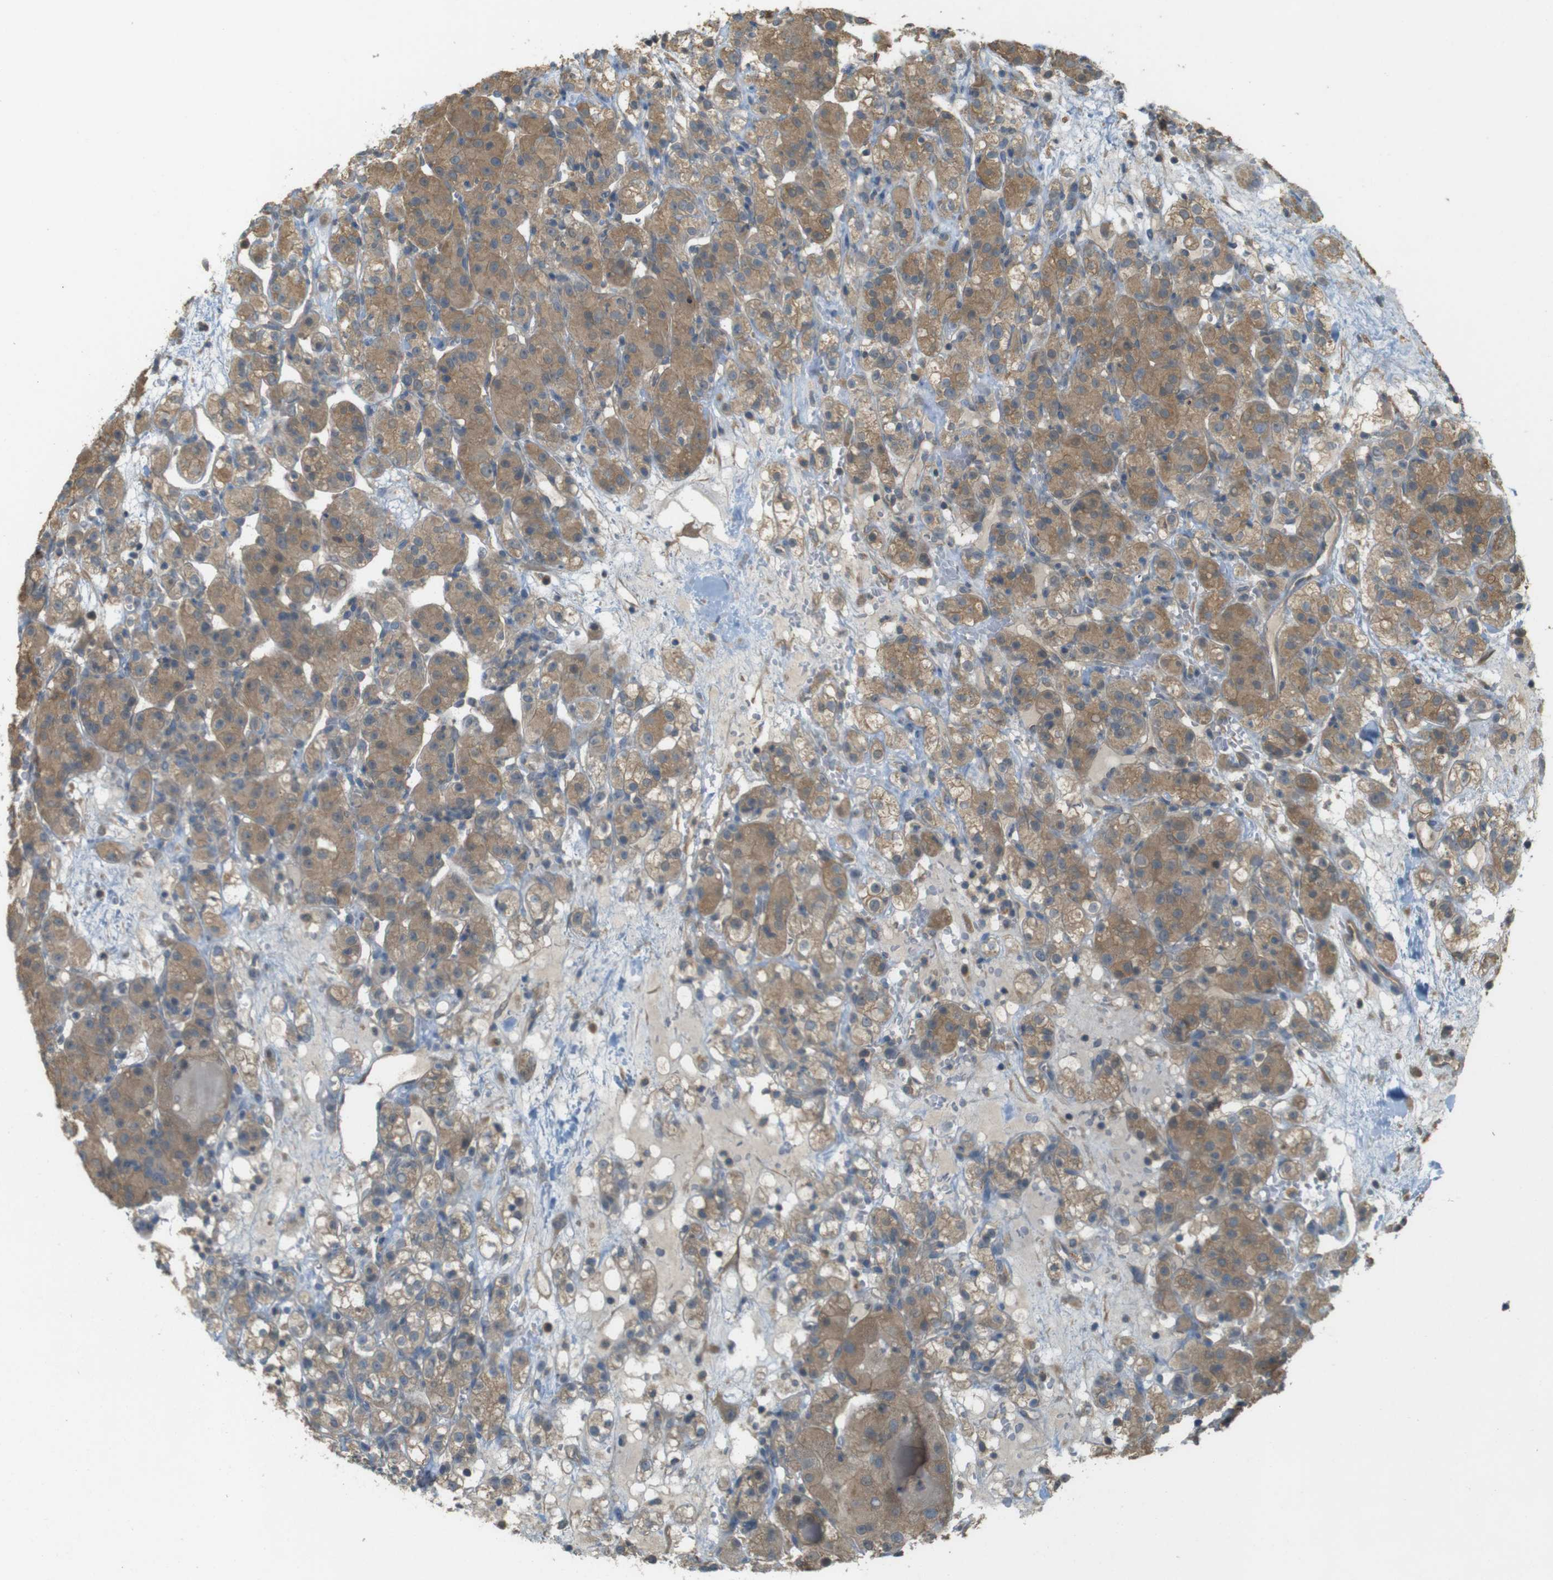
{"staining": {"intensity": "moderate", "quantity": ">75%", "location": "cytoplasmic/membranous"}, "tissue": "renal cancer", "cell_type": "Tumor cells", "image_type": "cancer", "snomed": [{"axis": "morphology", "description": "Normal tissue, NOS"}, {"axis": "morphology", "description": "Adenocarcinoma, NOS"}, {"axis": "topography", "description": "Kidney"}], "caption": "Moderate cytoplasmic/membranous positivity is present in approximately >75% of tumor cells in renal cancer.", "gene": "ZDHHC20", "patient": {"sex": "male", "age": 61}}